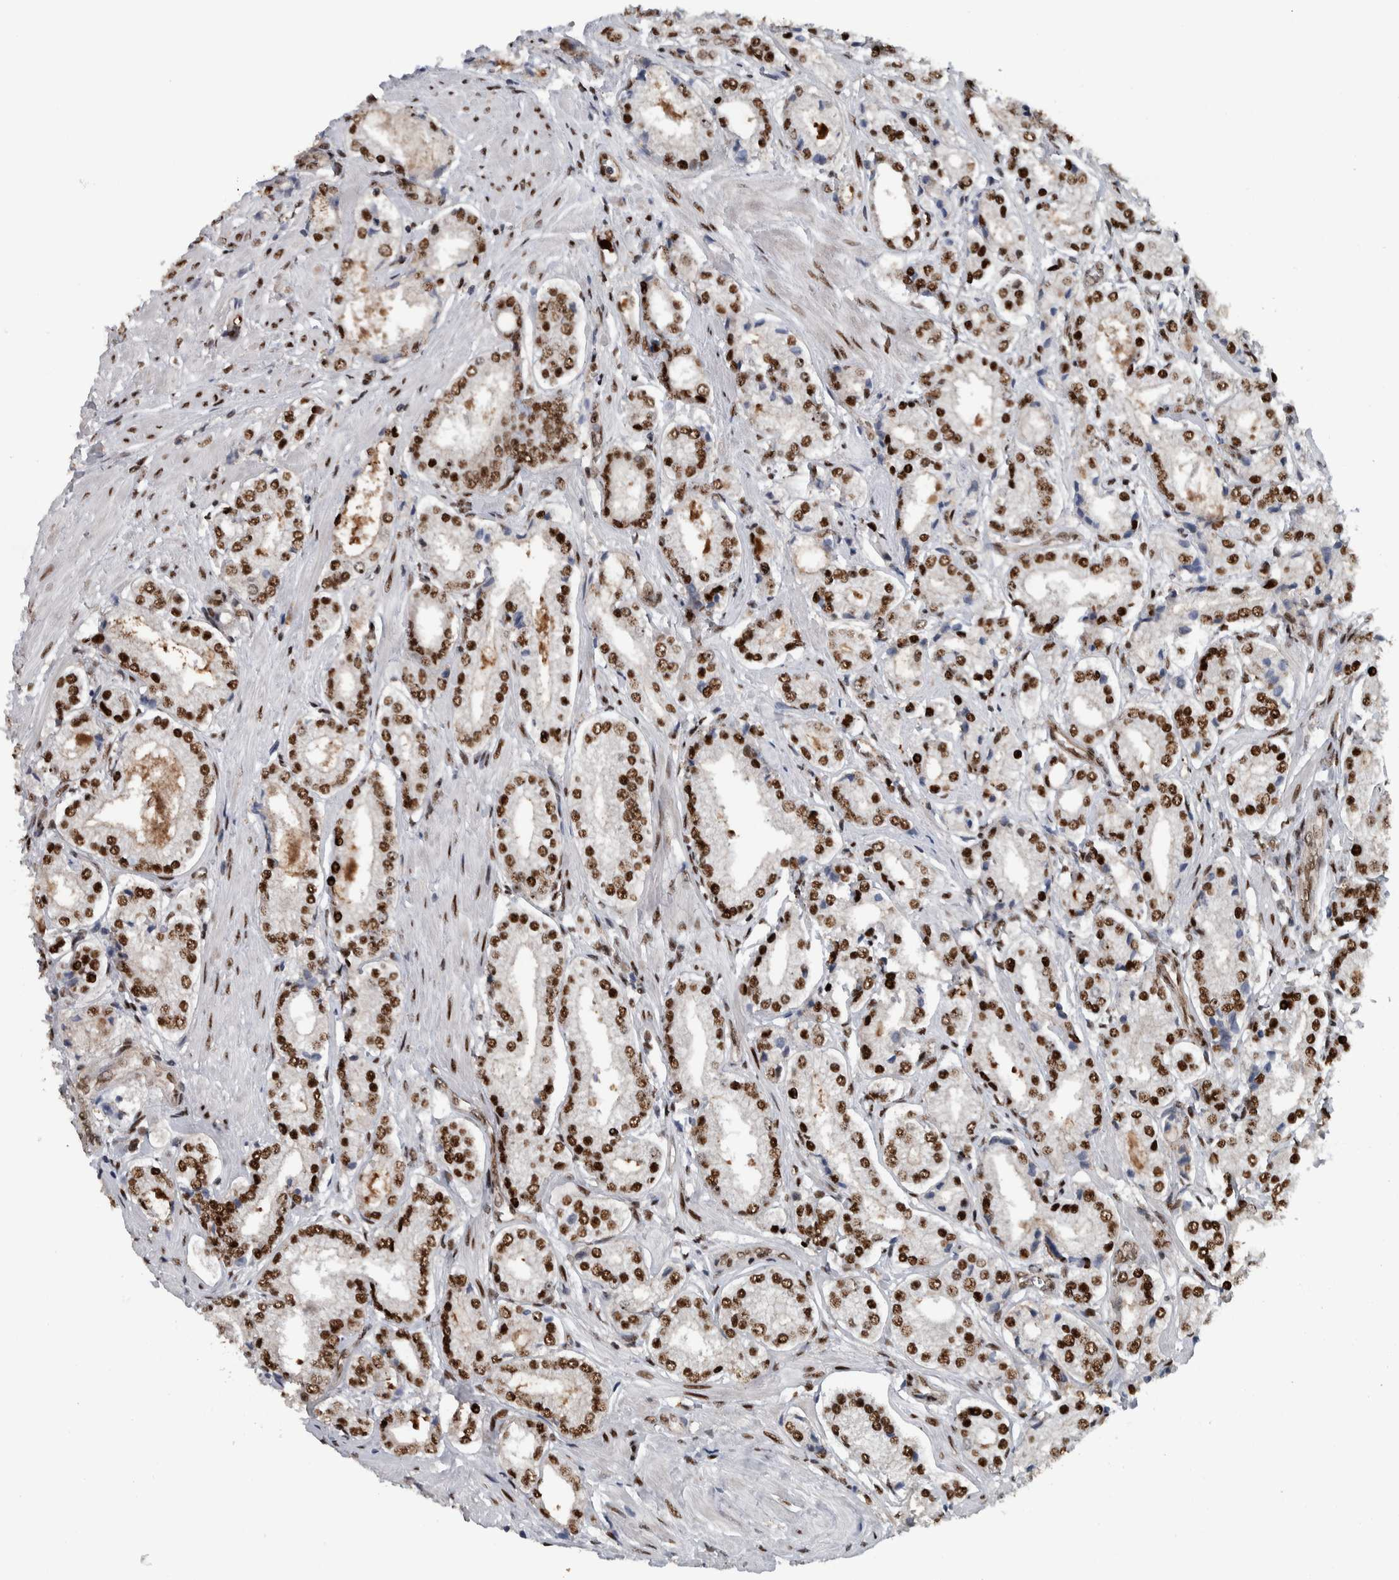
{"staining": {"intensity": "strong", "quantity": ">75%", "location": "nuclear"}, "tissue": "prostate cancer", "cell_type": "Tumor cells", "image_type": "cancer", "snomed": [{"axis": "morphology", "description": "Adenocarcinoma, Low grade"}, {"axis": "topography", "description": "Prostate"}], "caption": "Approximately >75% of tumor cells in prostate cancer (adenocarcinoma (low-grade)) reveal strong nuclear protein staining as visualized by brown immunohistochemical staining.", "gene": "FAM135B", "patient": {"sex": "male", "age": 62}}